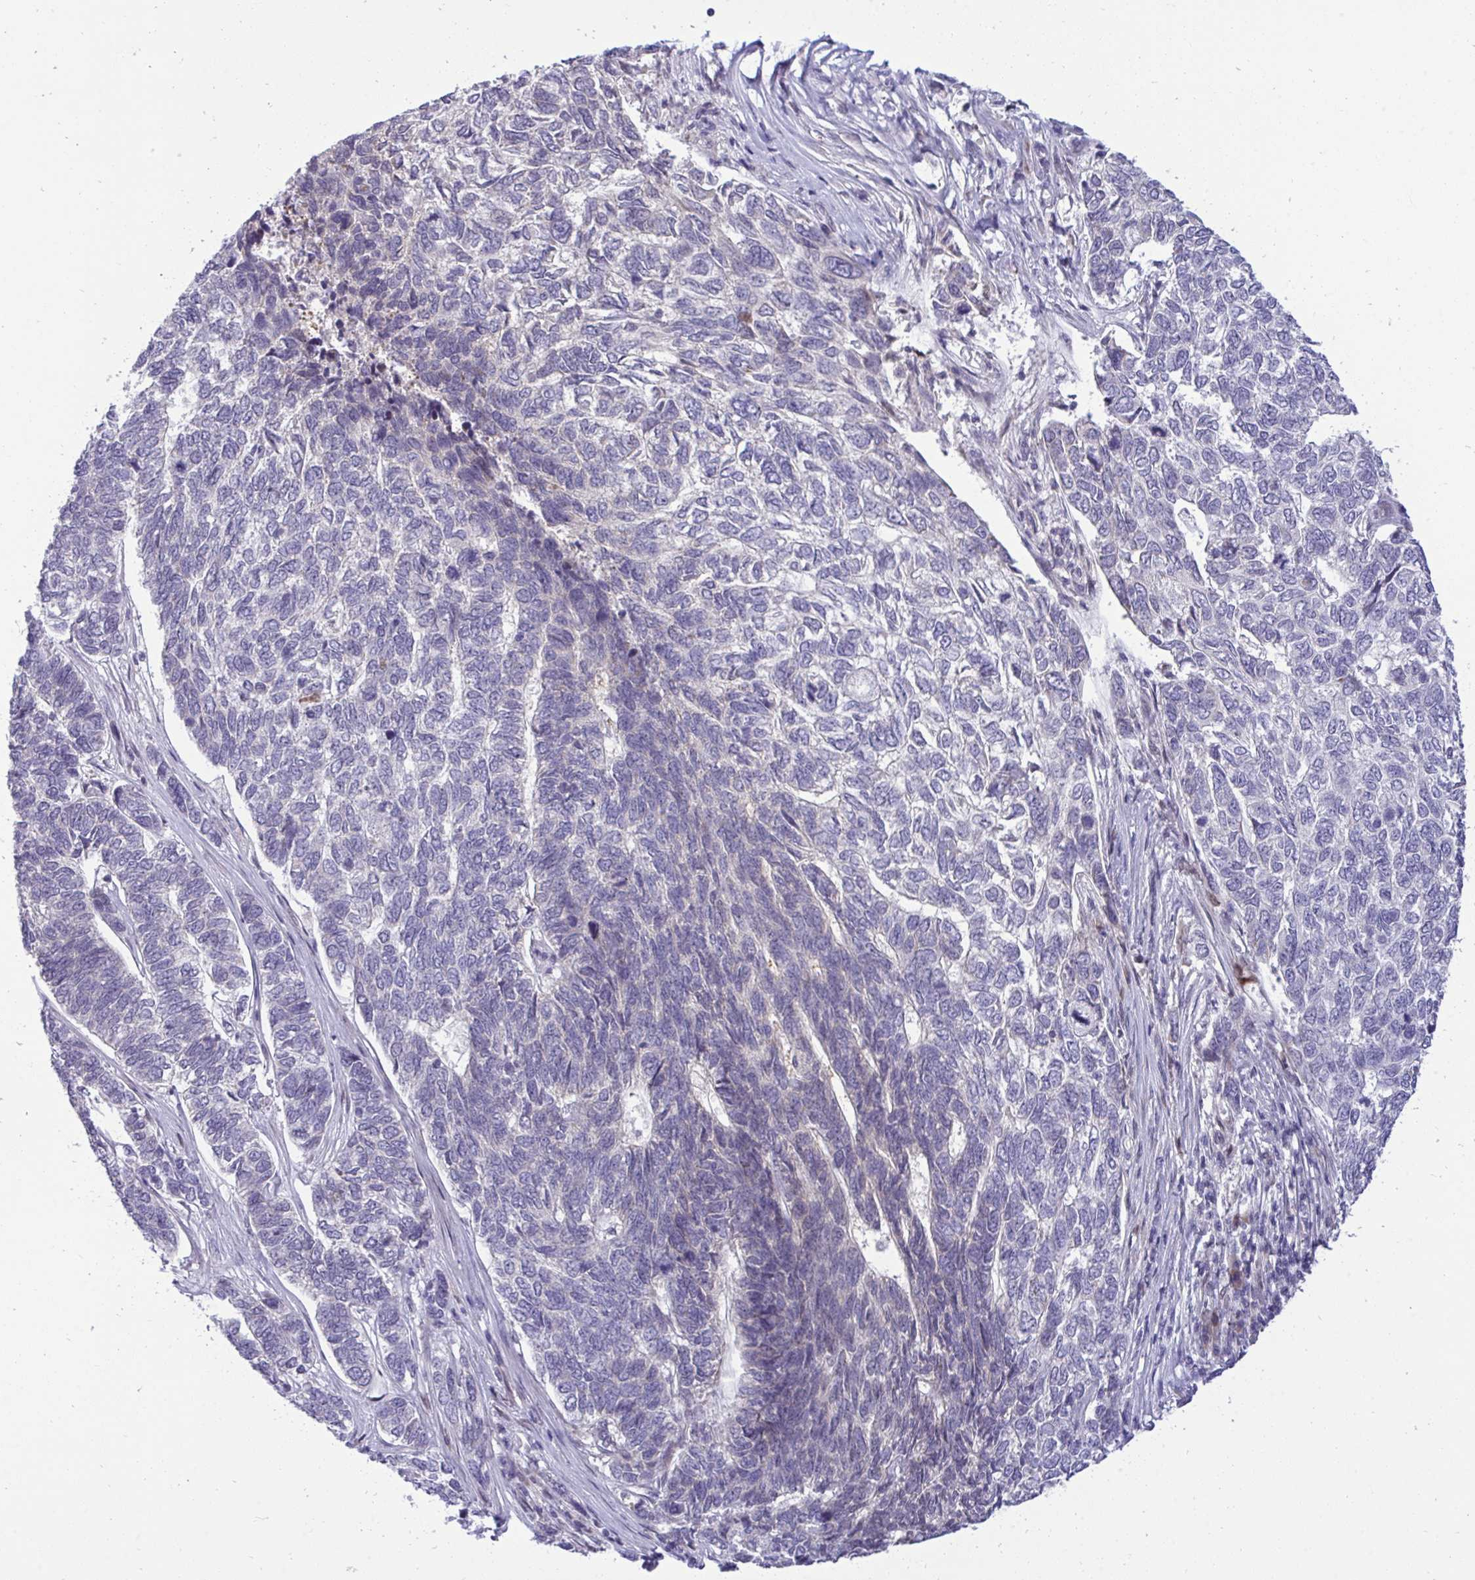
{"staining": {"intensity": "negative", "quantity": "none", "location": "none"}, "tissue": "skin cancer", "cell_type": "Tumor cells", "image_type": "cancer", "snomed": [{"axis": "morphology", "description": "Basal cell carcinoma"}, {"axis": "topography", "description": "Skin"}], "caption": "A histopathology image of human skin basal cell carcinoma is negative for staining in tumor cells.", "gene": "EPOP", "patient": {"sex": "female", "age": 65}}